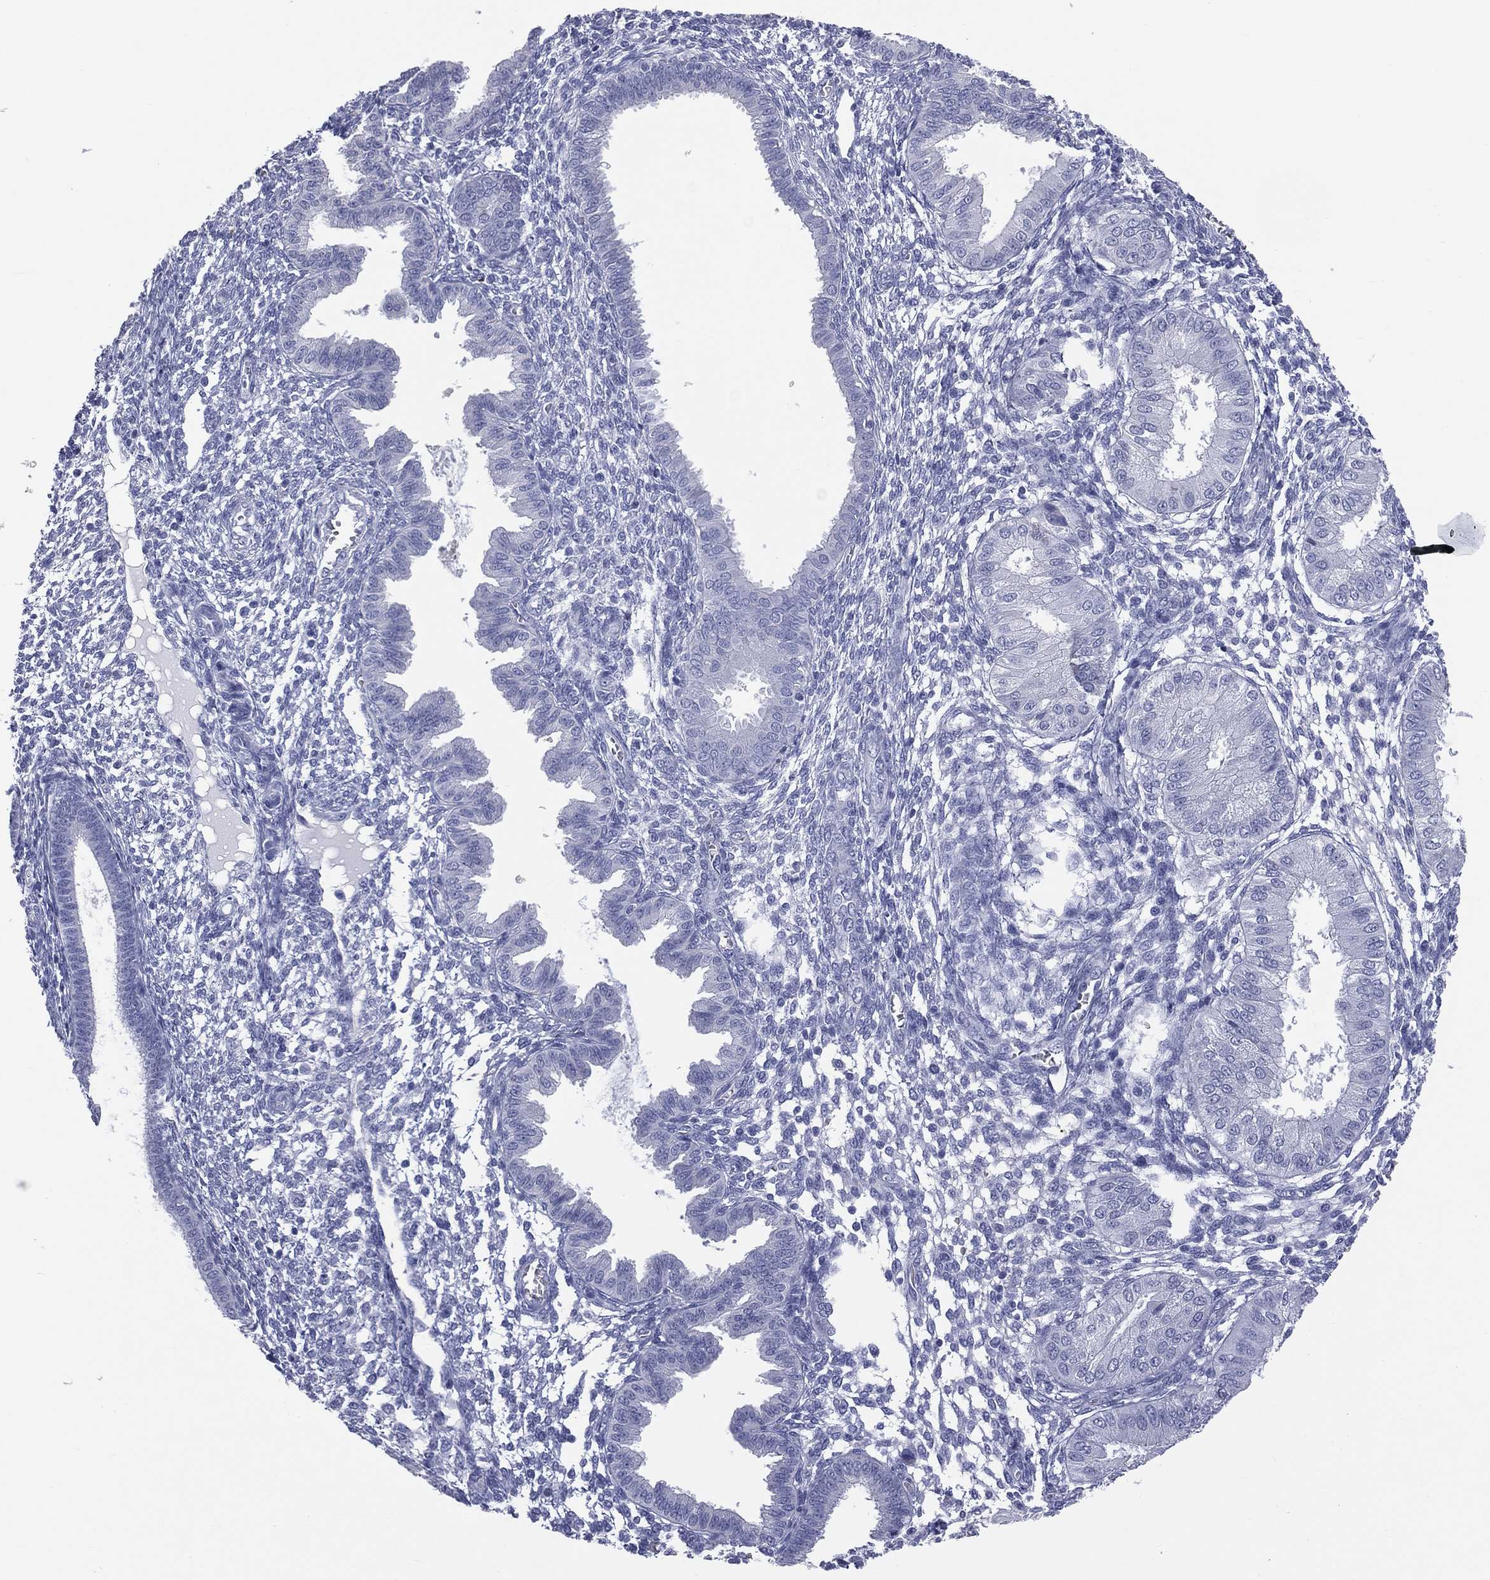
{"staining": {"intensity": "negative", "quantity": "none", "location": "none"}, "tissue": "endometrium", "cell_type": "Cells in endometrial stroma", "image_type": "normal", "snomed": [{"axis": "morphology", "description": "Normal tissue, NOS"}, {"axis": "topography", "description": "Endometrium"}], "caption": "This histopathology image is of normal endometrium stained with immunohistochemistry (IHC) to label a protein in brown with the nuclei are counter-stained blue. There is no positivity in cells in endometrial stroma. (DAB (3,3'-diaminobenzidine) immunohistochemistry (IHC), high magnification).", "gene": "MLN", "patient": {"sex": "female", "age": 43}}